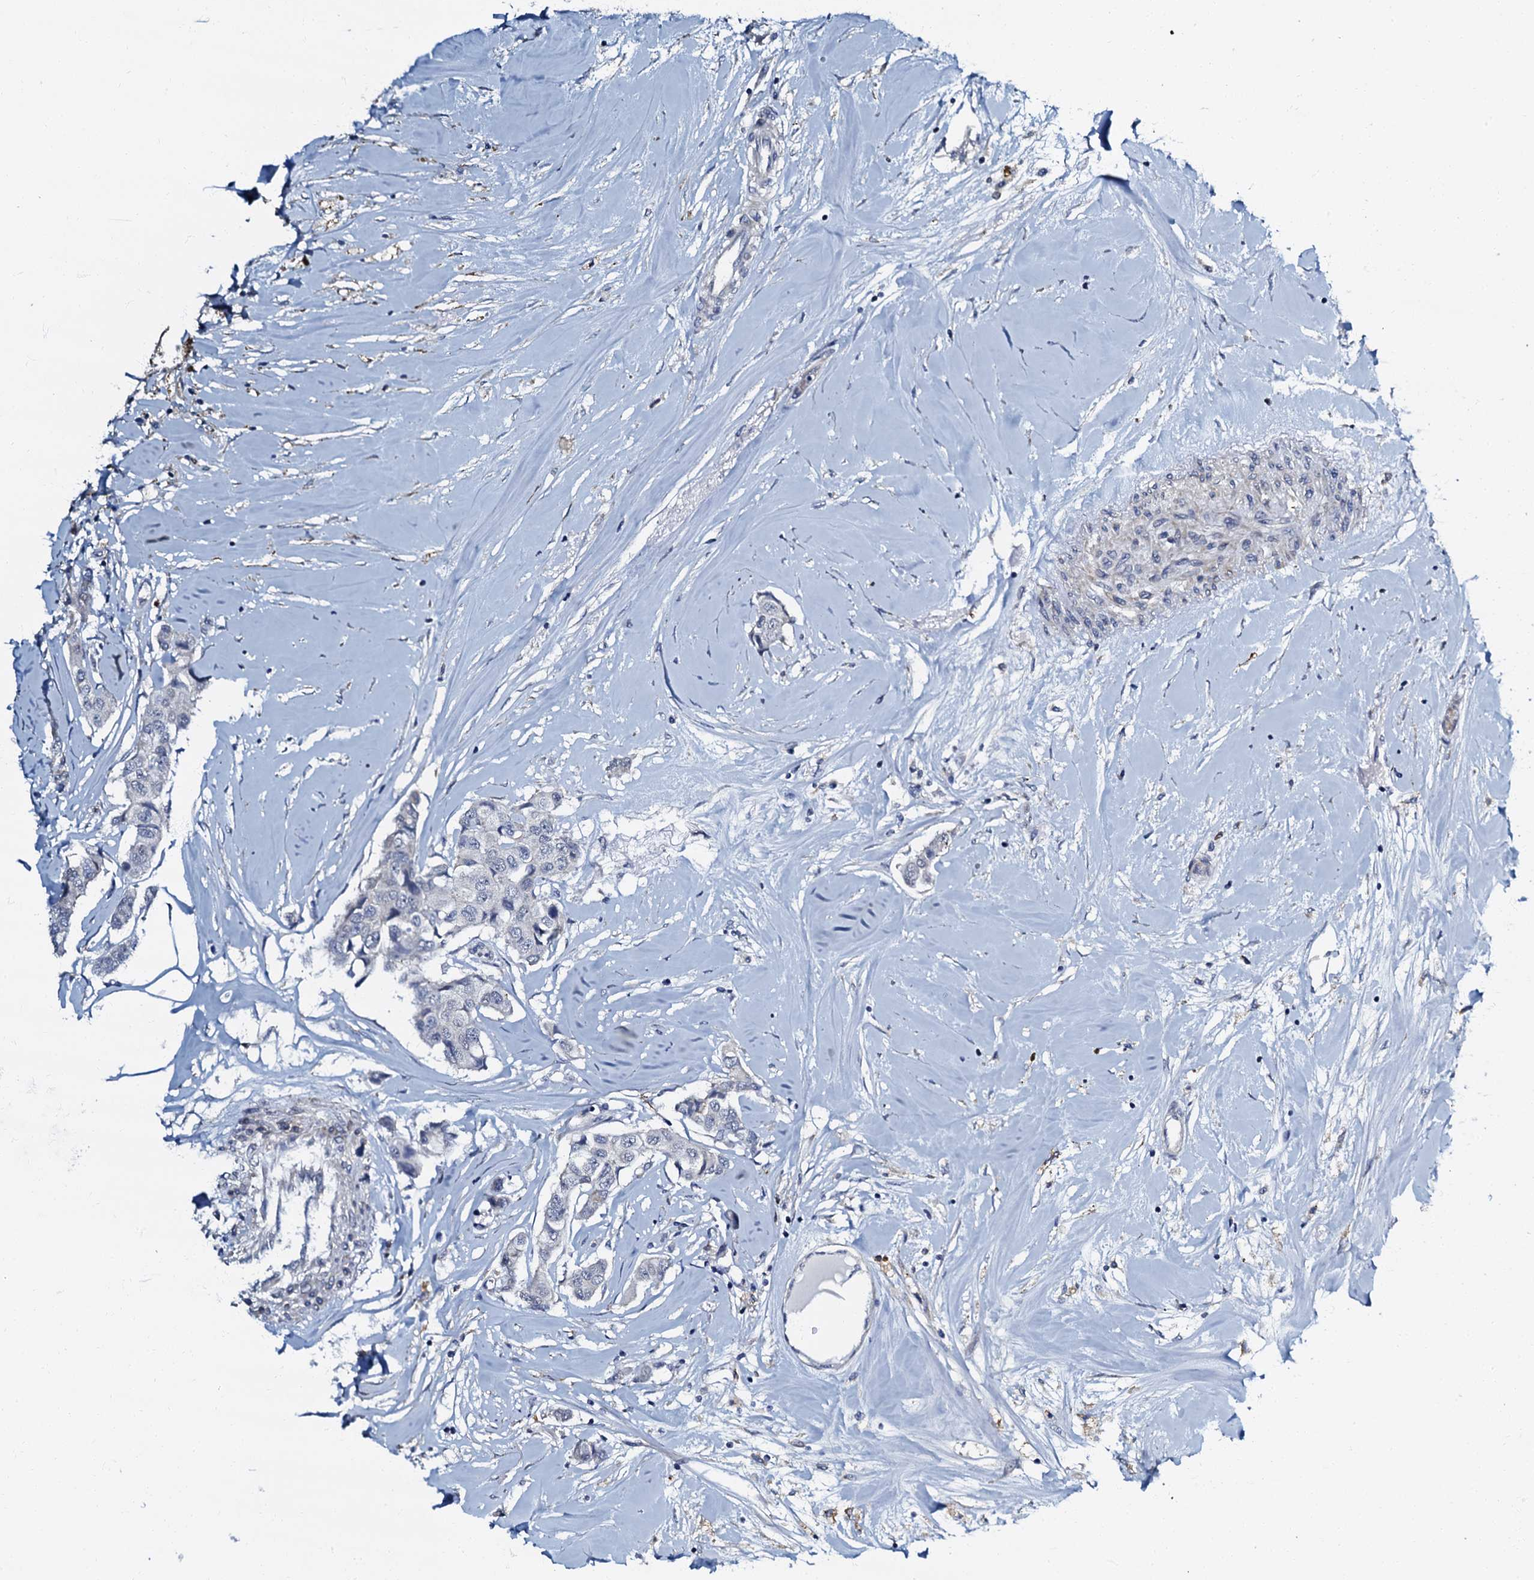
{"staining": {"intensity": "negative", "quantity": "none", "location": "none"}, "tissue": "breast cancer", "cell_type": "Tumor cells", "image_type": "cancer", "snomed": [{"axis": "morphology", "description": "Duct carcinoma"}, {"axis": "topography", "description": "Breast"}], "caption": "Immunohistochemical staining of human breast infiltrating ductal carcinoma shows no significant staining in tumor cells.", "gene": "OLAH", "patient": {"sex": "female", "age": 80}}